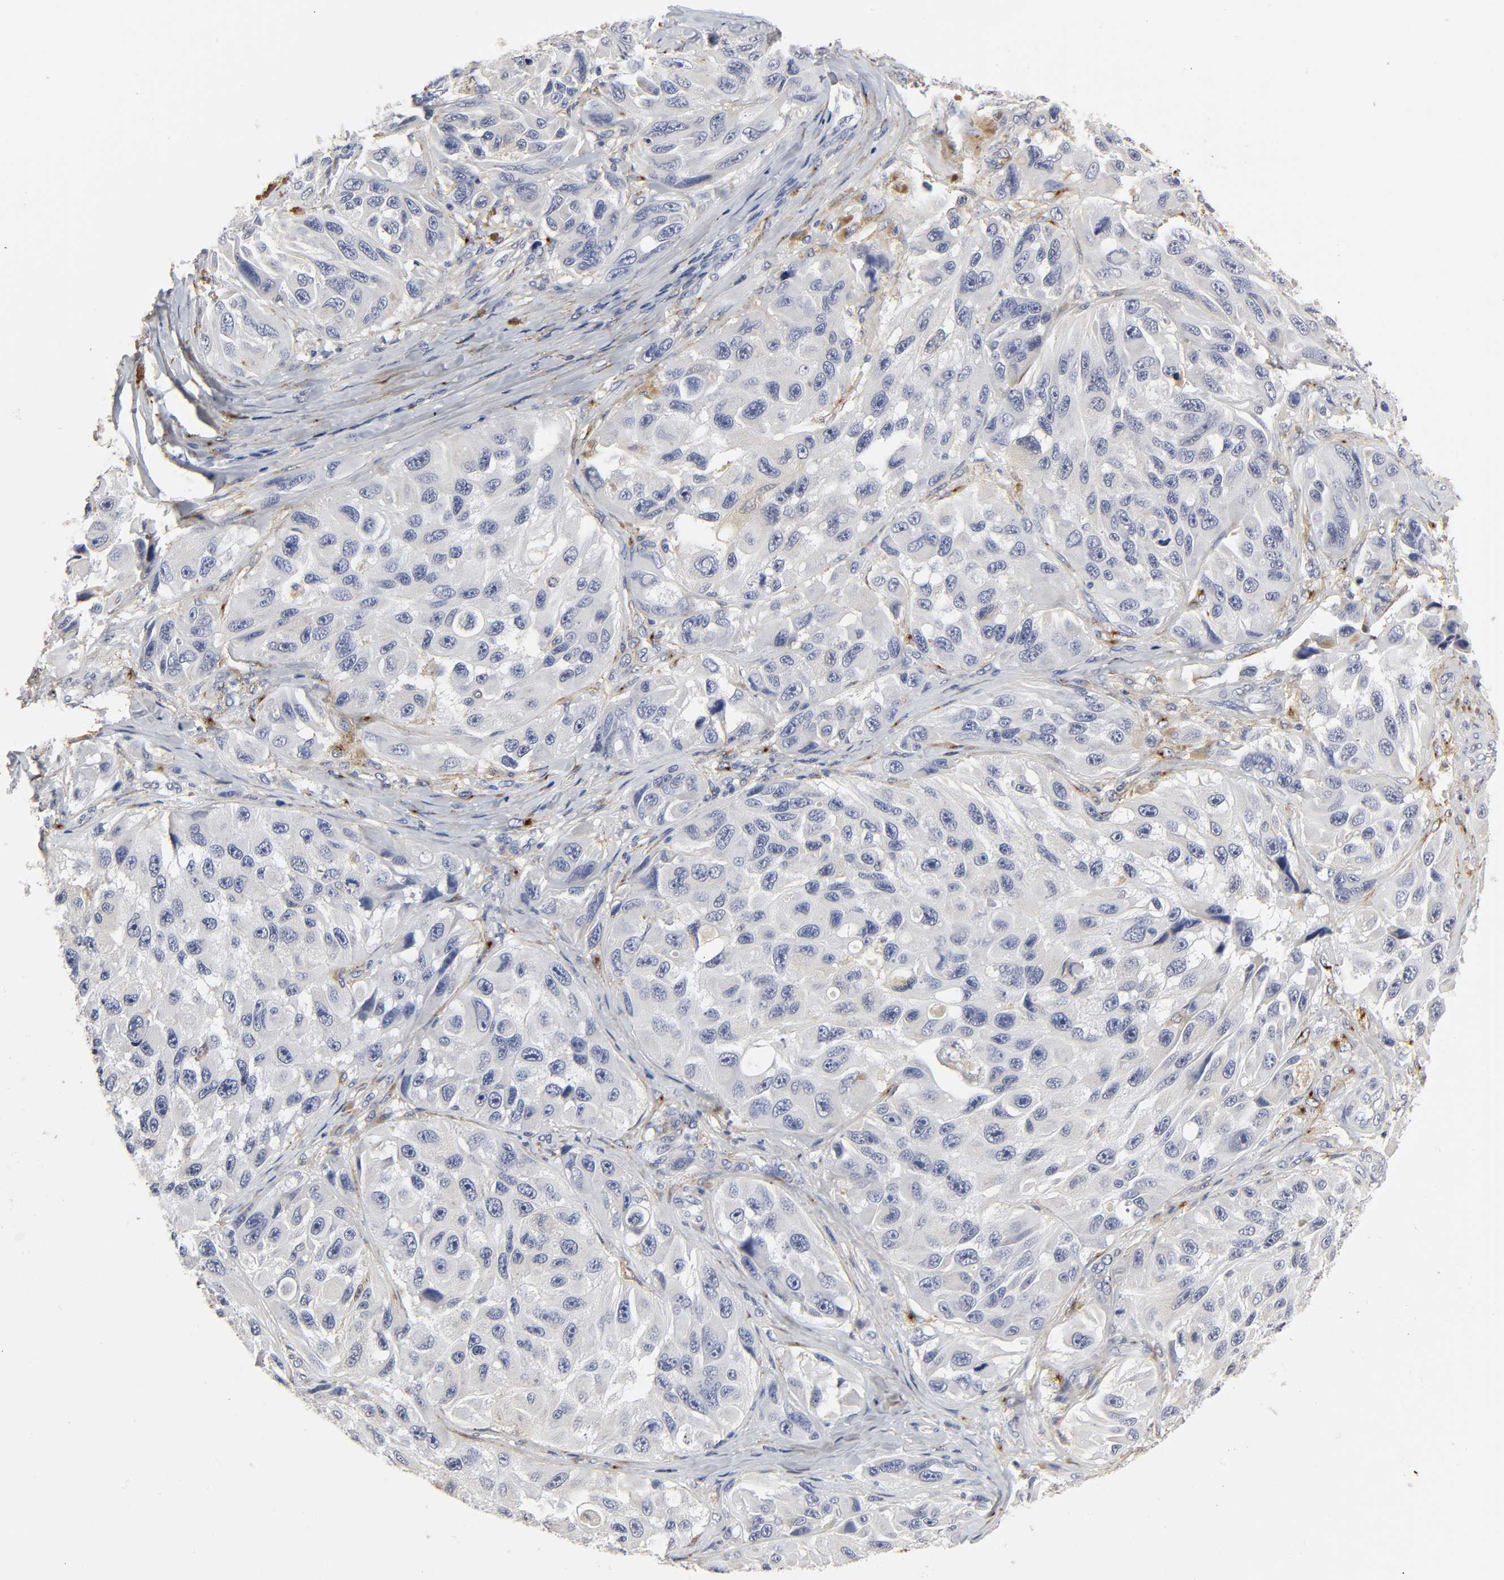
{"staining": {"intensity": "moderate", "quantity": "<25%", "location": "cytoplasmic/membranous"}, "tissue": "melanoma", "cell_type": "Tumor cells", "image_type": "cancer", "snomed": [{"axis": "morphology", "description": "Malignant melanoma, NOS"}, {"axis": "topography", "description": "Skin"}], "caption": "Immunohistochemical staining of melanoma reveals low levels of moderate cytoplasmic/membranous expression in about <25% of tumor cells.", "gene": "LRP1", "patient": {"sex": "female", "age": 73}}